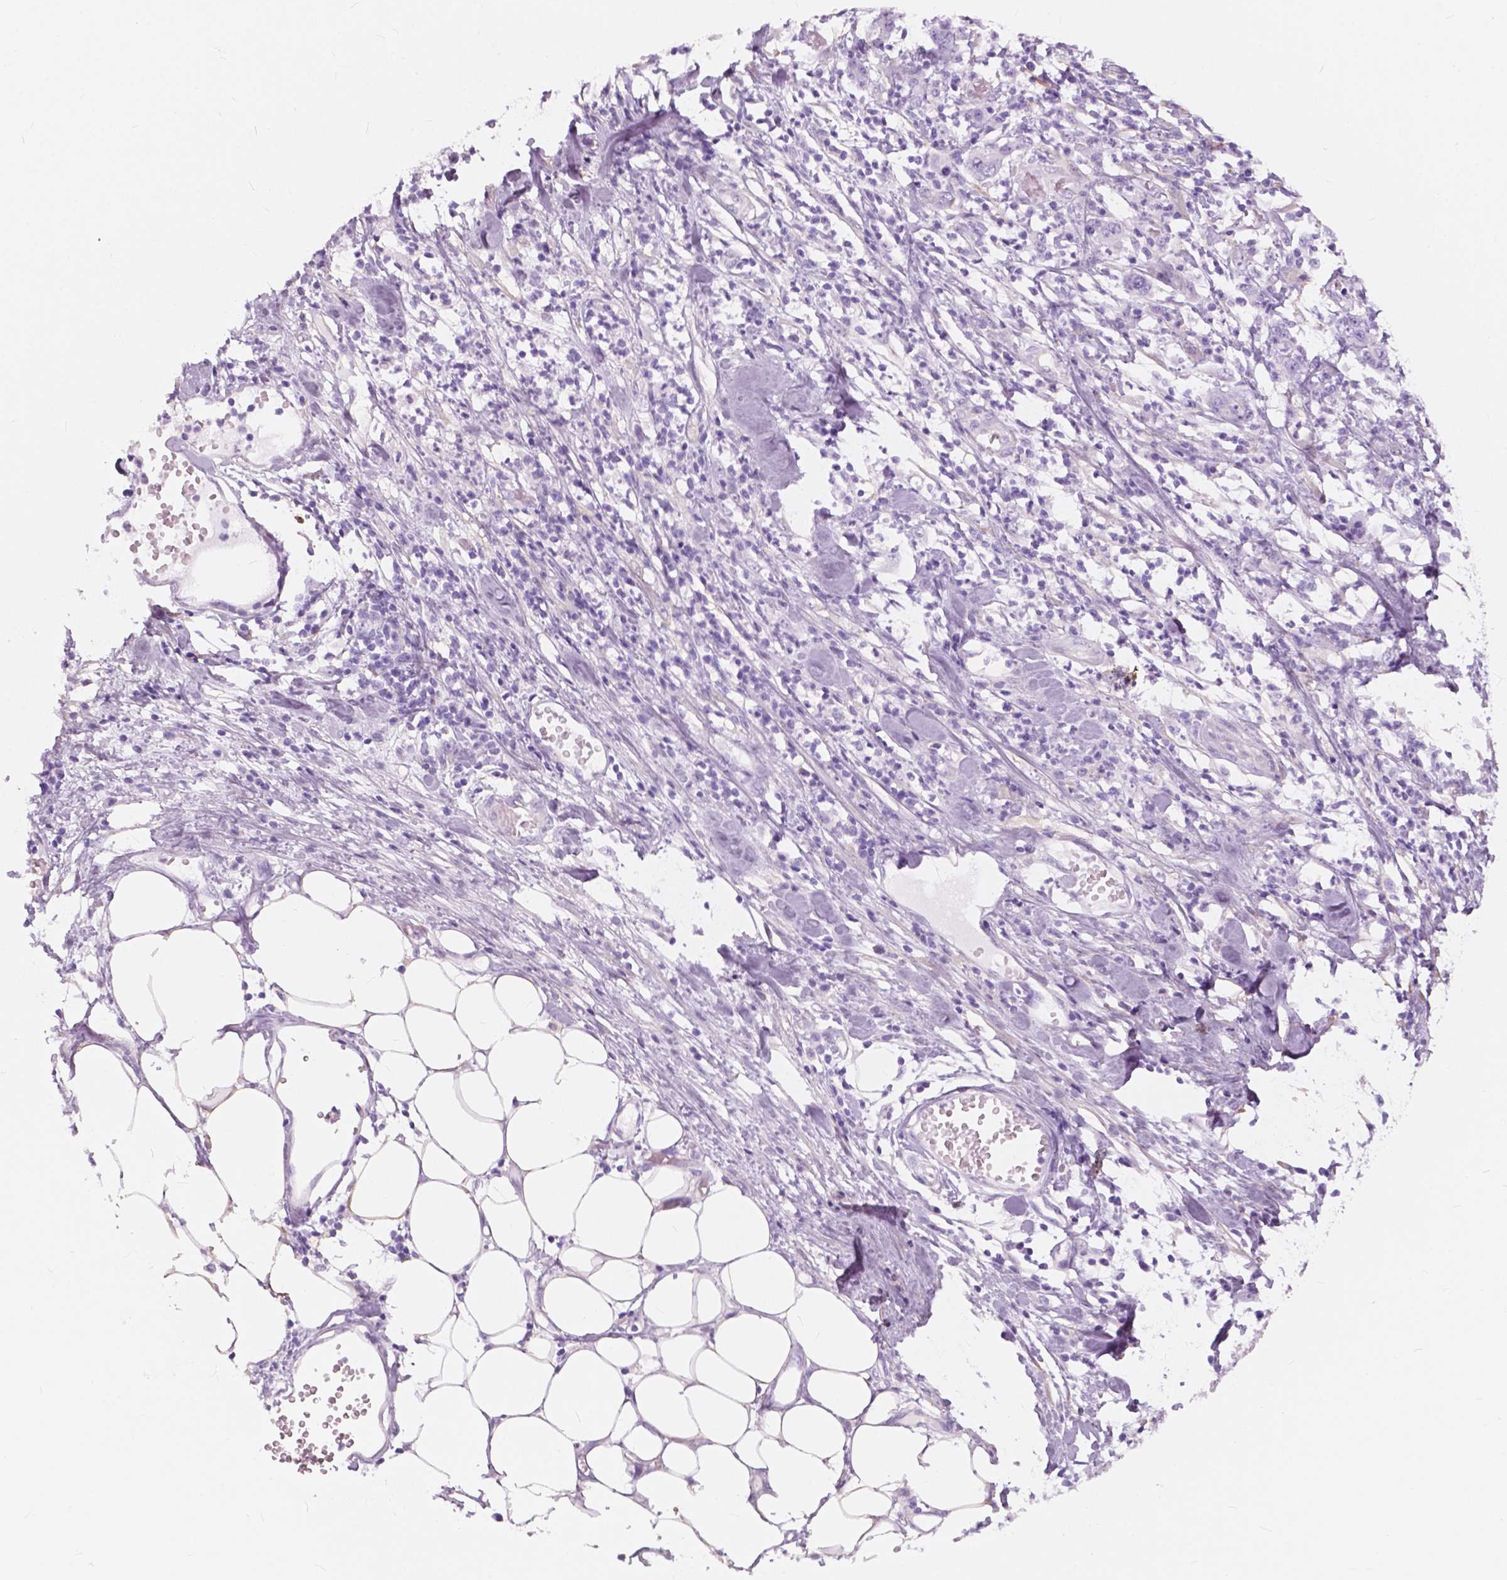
{"staining": {"intensity": "negative", "quantity": "none", "location": "none"}, "tissue": "stomach cancer", "cell_type": "Tumor cells", "image_type": "cancer", "snomed": [{"axis": "morphology", "description": "Adenocarcinoma, NOS"}, {"axis": "topography", "description": "Stomach, upper"}], "caption": "High magnification brightfield microscopy of stomach cancer (adenocarcinoma) stained with DAB (brown) and counterstained with hematoxylin (blue): tumor cells show no significant positivity.", "gene": "FXYD2", "patient": {"sex": "male", "age": 68}}